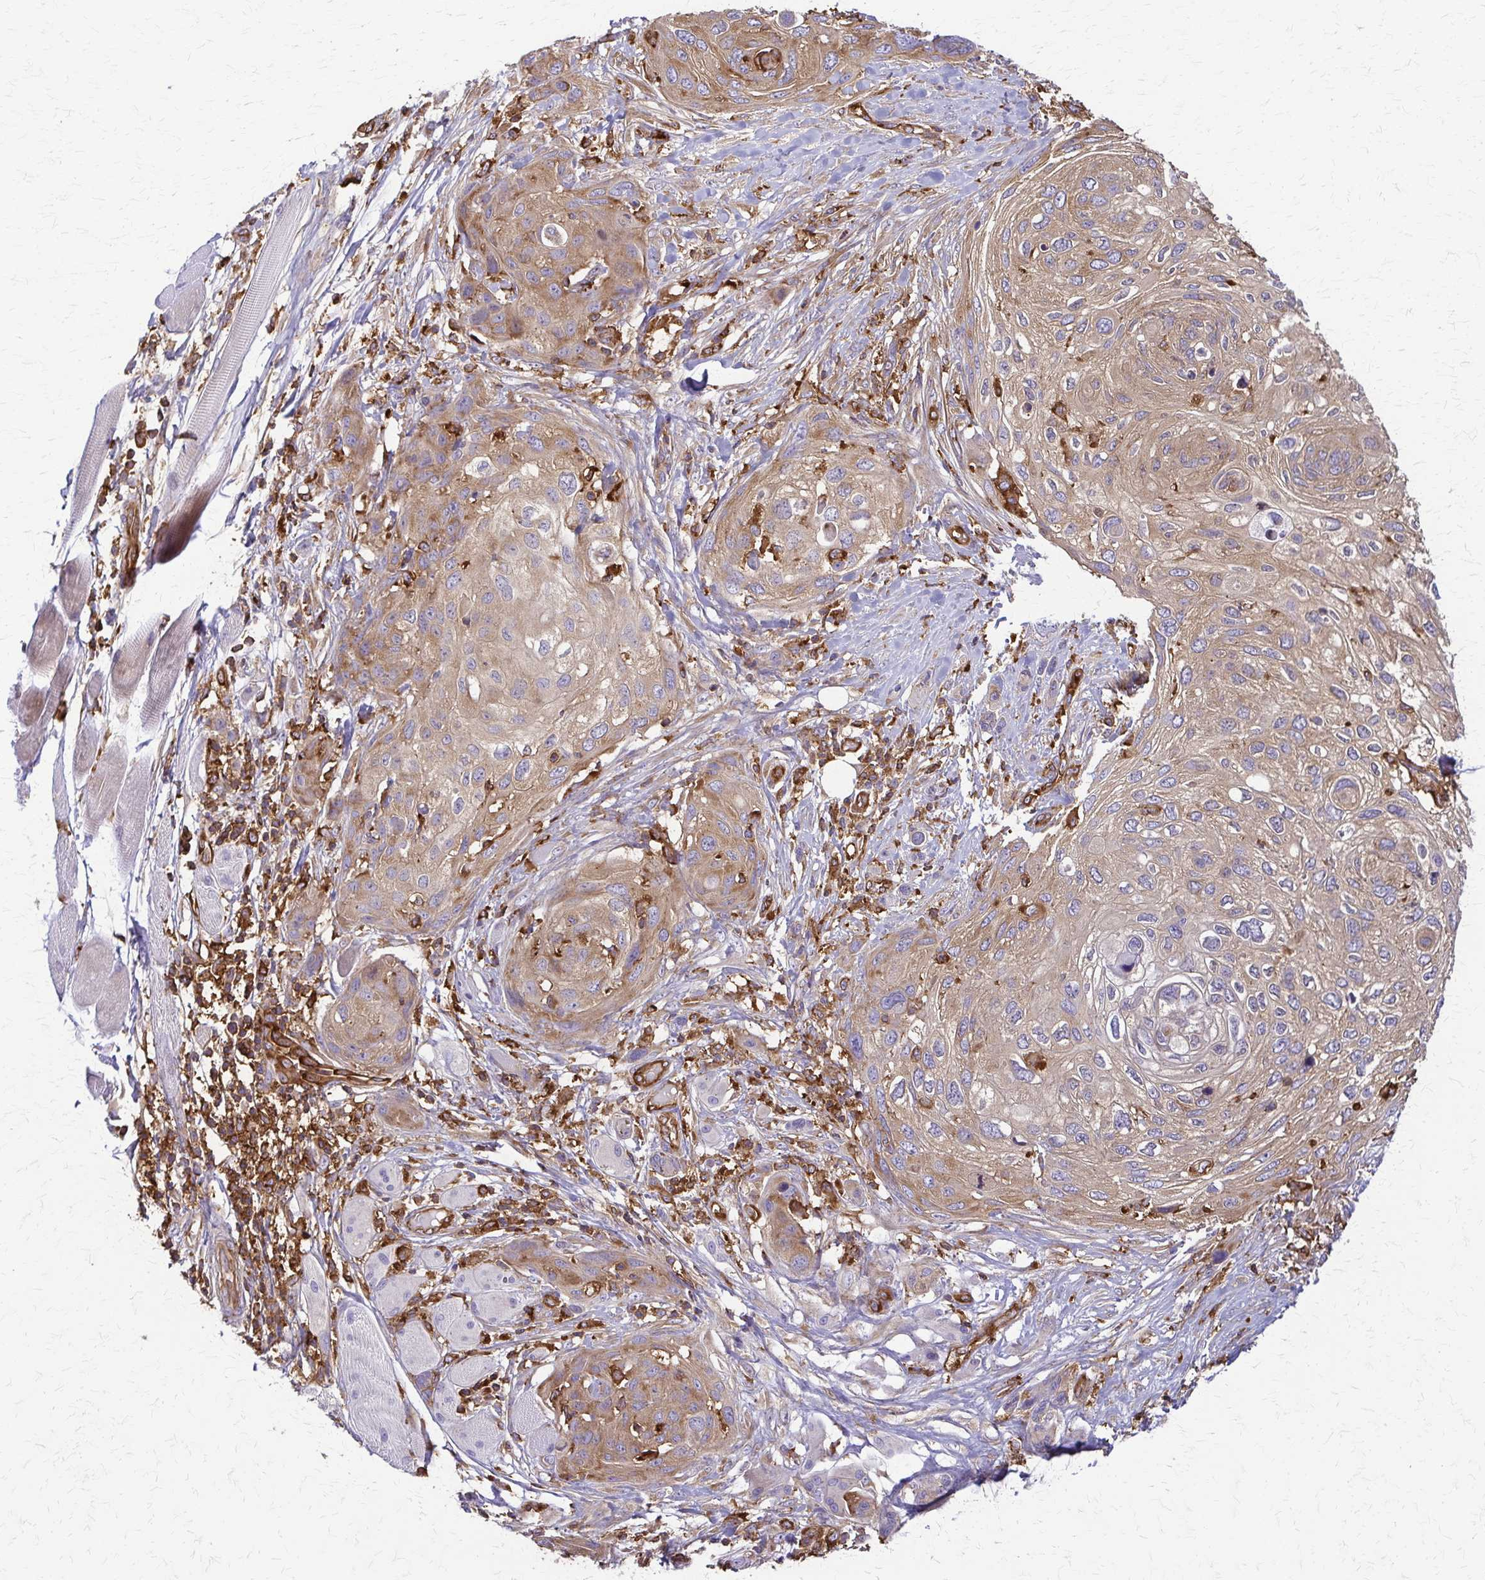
{"staining": {"intensity": "moderate", "quantity": ">75%", "location": "cytoplasmic/membranous"}, "tissue": "skin cancer", "cell_type": "Tumor cells", "image_type": "cancer", "snomed": [{"axis": "morphology", "description": "Squamous cell carcinoma, NOS"}, {"axis": "topography", "description": "Skin"}], "caption": "This is a micrograph of immunohistochemistry (IHC) staining of squamous cell carcinoma (skin), which shows moderate expression in the cytoplasmic/membranous of tumor cells.", "gene": "WASF2", "patient": {"sex": "female", "age": 87}}